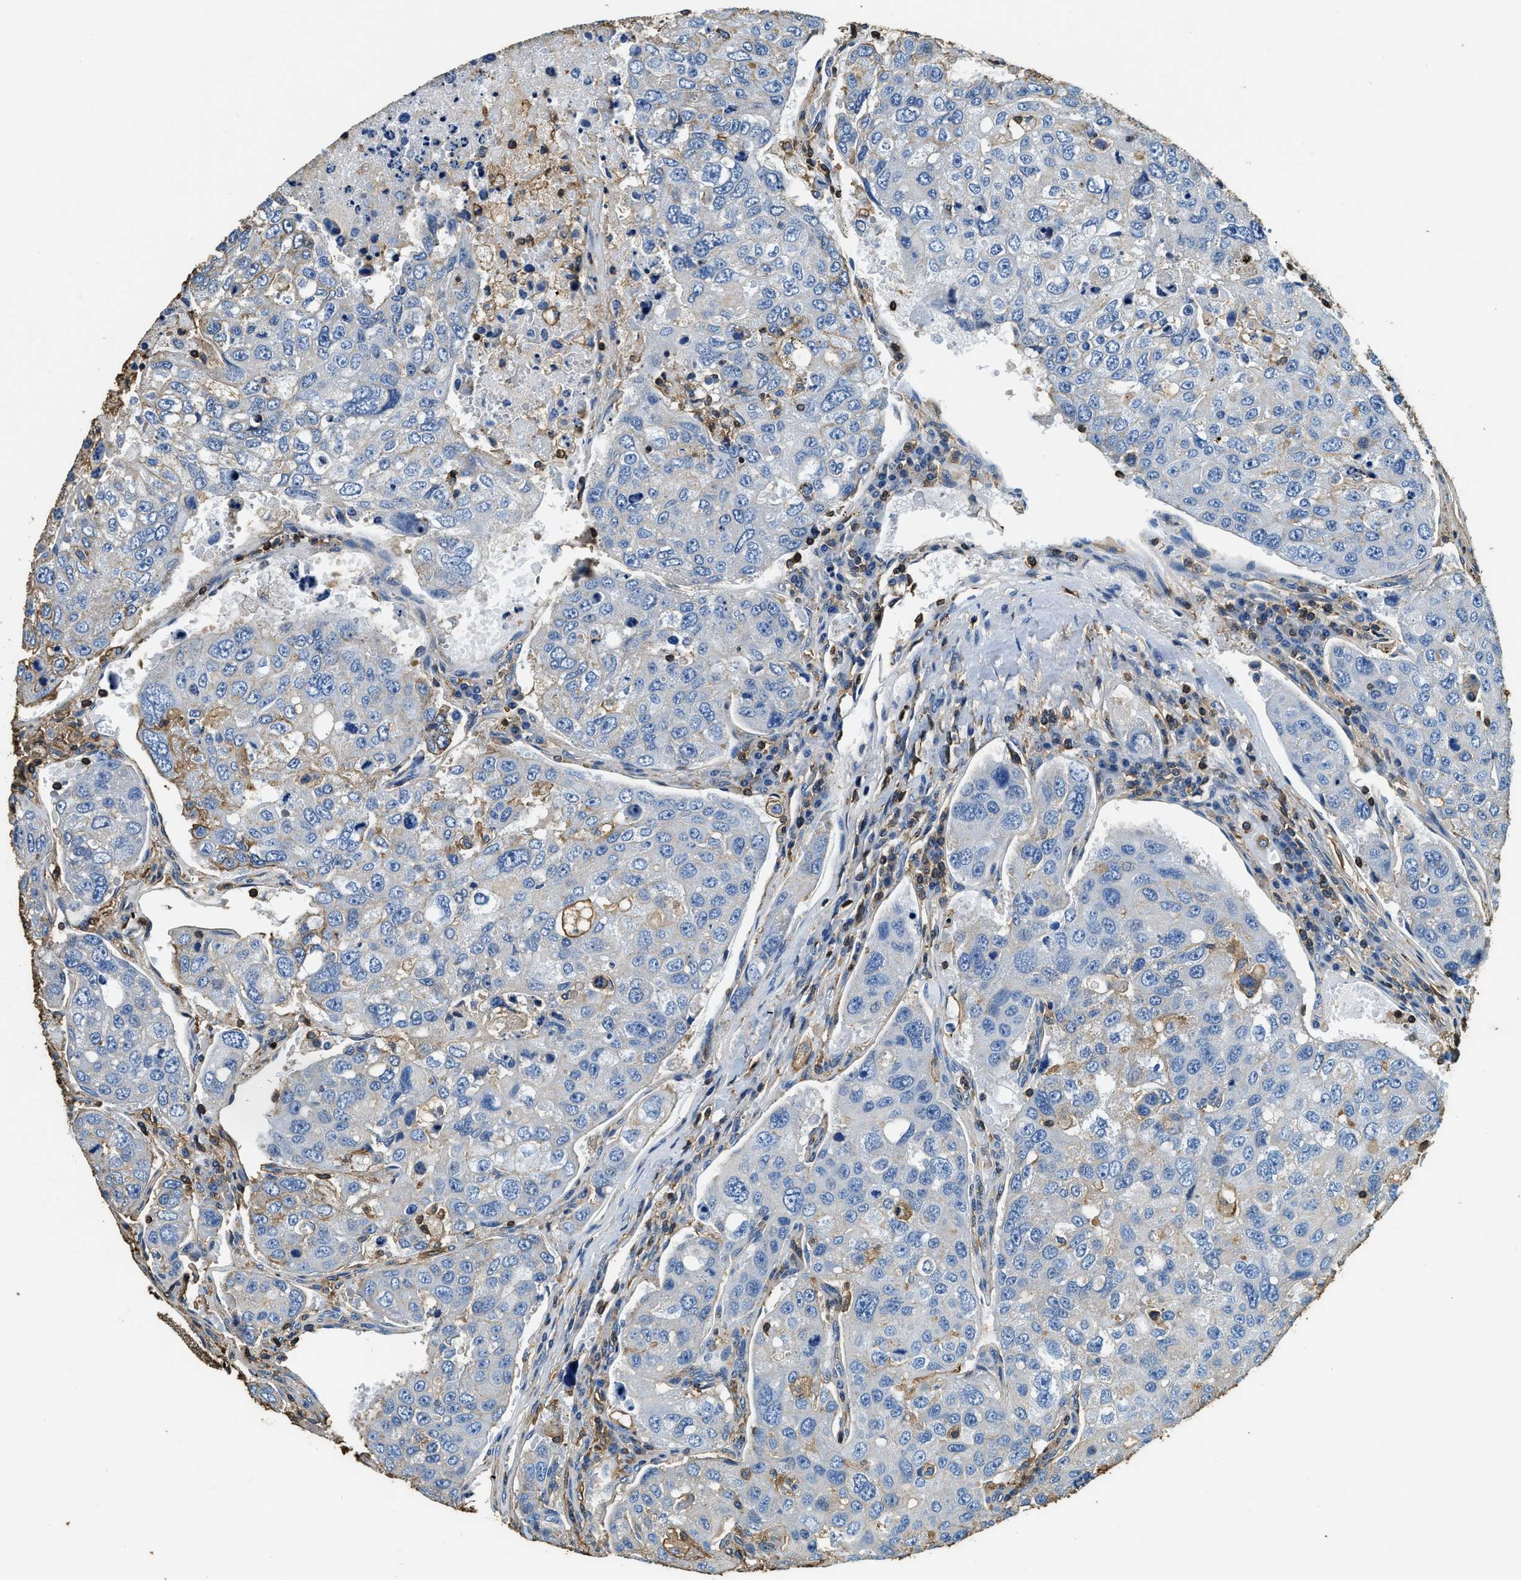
{"staining": {"intensity": "weak", "quantity": "<25%", "location": "cytoplasmic/membranous"}, "tissue": "urothelial cancer", "cell_type": "Tumor cells", "image_type": "cancer", "snomed": [{"axis": "morphology", "description": "Urothelial carcinoma, High grade"}, {"axis": "topography", "description": "Lymph node"}, {"axis": "topography", "description": "Urinary bladder"}], "caption": "Image shows no protein staining in tumor cells of urothelial cancer tissue.", "gene": "ACCS", "patient": {"sex": "male", "age": 51}}